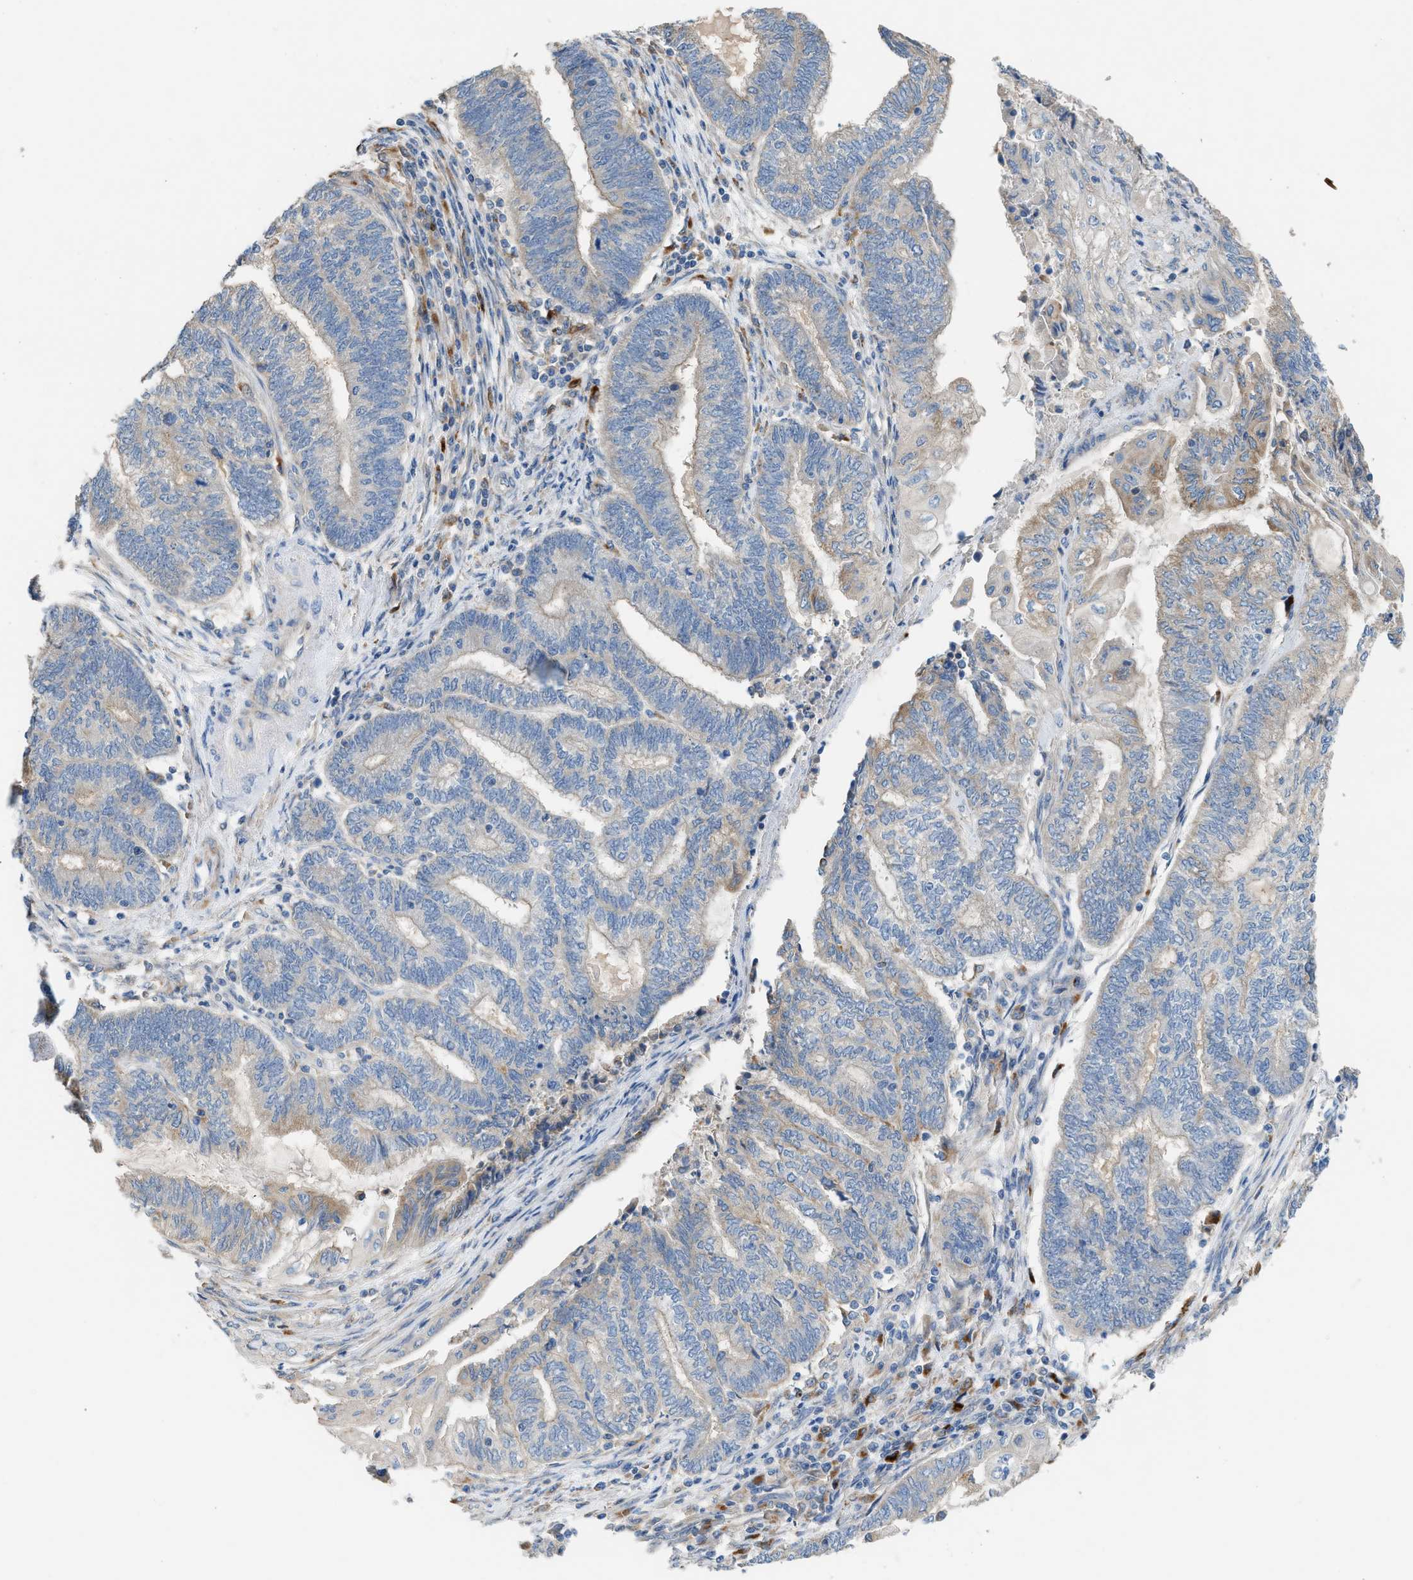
{"staining": {"intensity": "negative", "quantity": "none", "location": "none"}, "tissue": "endometrial cancer", "cell_type": "Tumor cells", "image_type": "cancer", "snomed": [{"axis": "morphology", "description": "Adenocarcinoma, NOS"}, {"axis": "topography", "description": "Uterus"}, {"axis": "topography", "description": "Endometrium"}], "caption": "A histopathology image of endometrial cancer (adenocarcinoma) stained for a protein demonstrates no brown staining in tumor cells. (IHC, brightfield microscopy, high magnification).", "gene": "AOAH", "patient": {"sex": "female", "age": 70}}